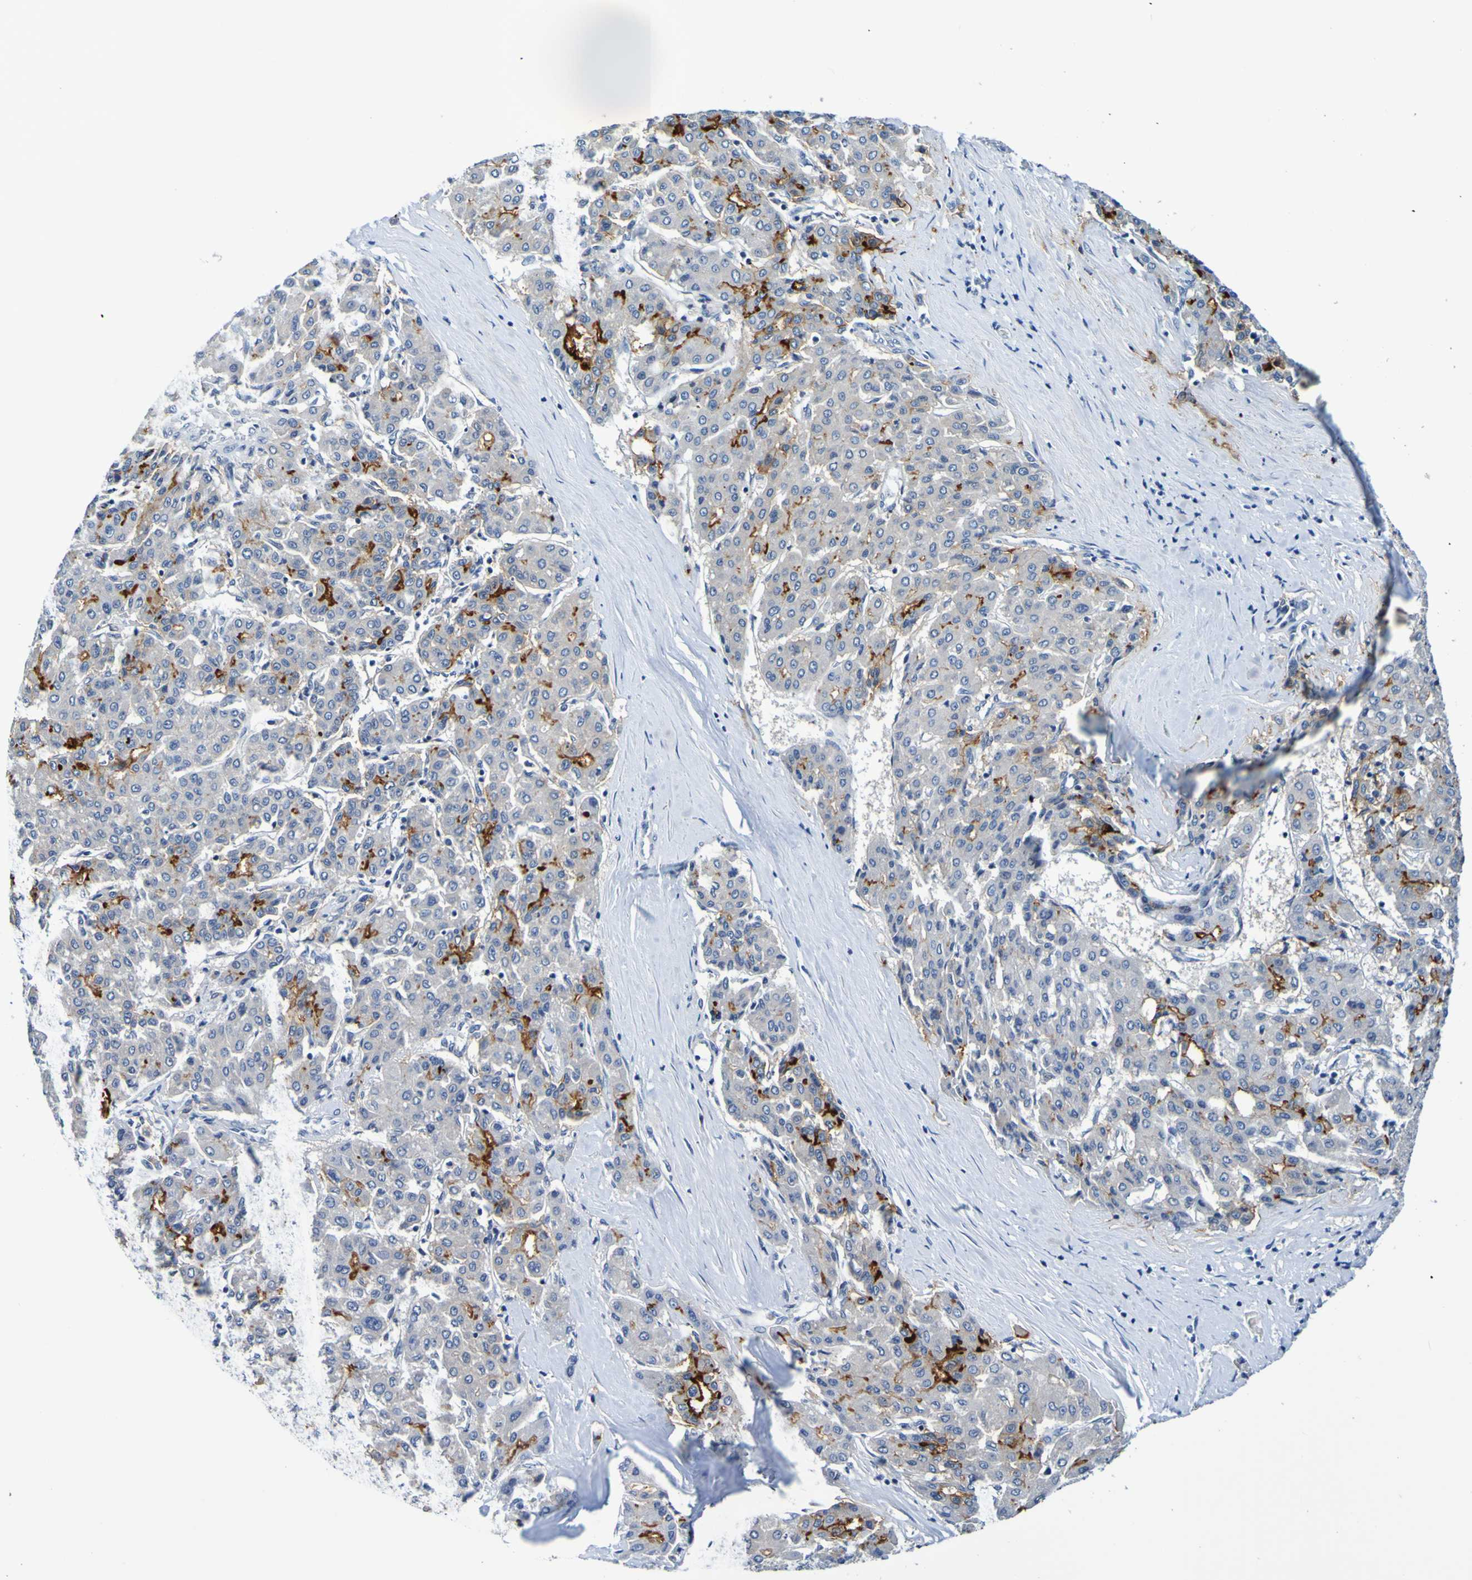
{"staining": {"intensity": "moderate", "quantity": "25%-75%", "location": "cytoplasmic/membranous"}, "tissue": "liver cancer", "cell_type": "Tumor cells", "image_type": "cancer", "snomed": [{"axis": "morphology", "description": "Carcinoma, Hepatocellular, NOS"}, {"axis": "topography", "description": "Liver"}], "caption": "Immunohistochemical staining of liver cancer (hepatocellular carcinoma) demonstrates medium levels of moderate cytoplasmic/membranous expression in approximately 25%-75% of tumor cells. (DAB IHC with brightfield microscopy, high magnification).", "gene": "VMA21", "patient": {"sex": "male", "age": 65}}